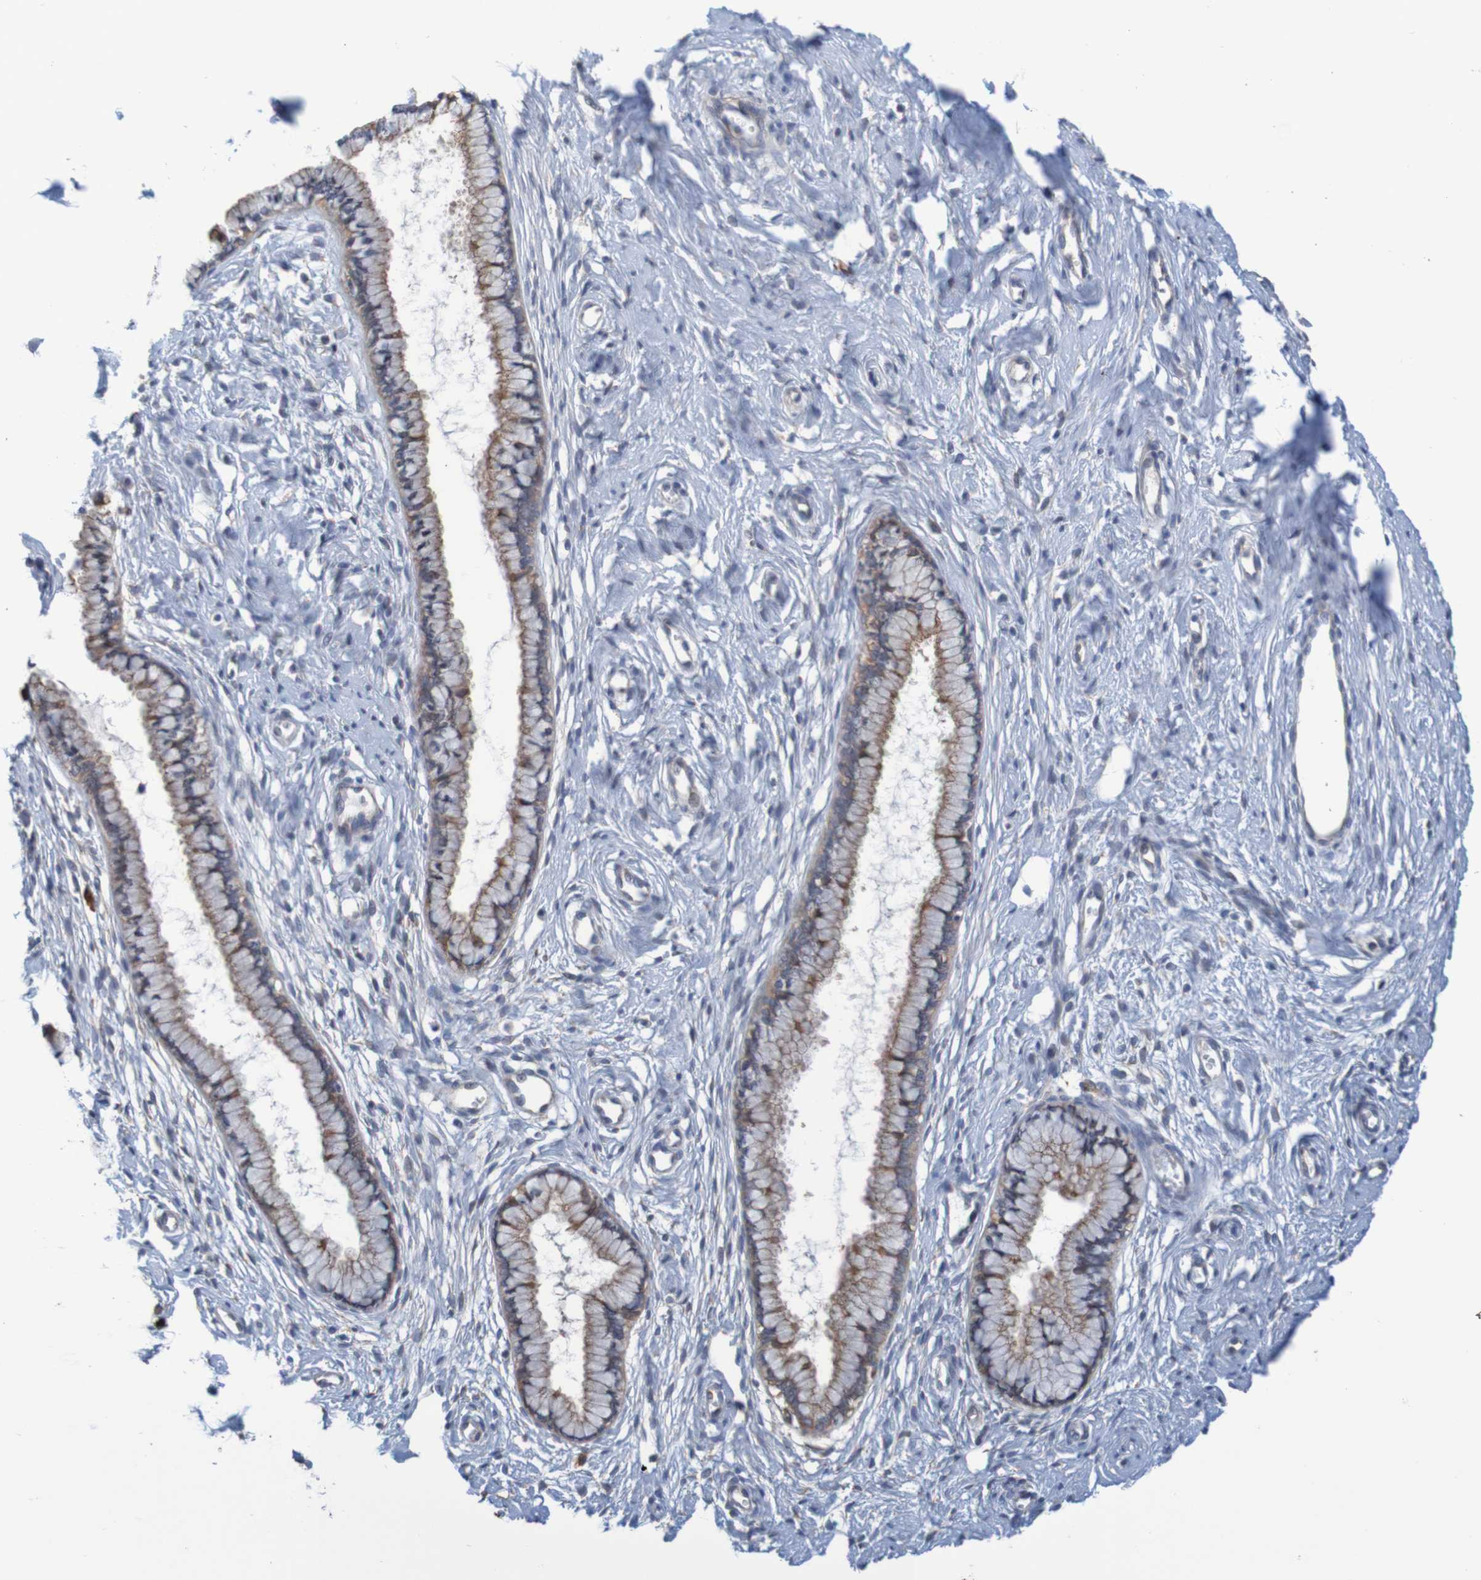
{"staining": {"intensity": "weak", "quantity": ">75%", "location": "cytoplasmic/membranous"}, "tissue": "cervix", "cell_type": "Glandular cells", "image_type": "normal", "snomed": [{"axis": "morphology", "description": "Normal tissue, NOS"}, {"axis": "topography", "description": "Cervix"}], "caption": "Cervix was stained to show a protein in brown. There is low levels of weak cytoplasmic/membranous expression in approximately >75% of glandular cells. (IHC, brightfield microscopy, high magnification).", "gene": "CLDN18", "patient": {"sex": "female", "age": 65}}